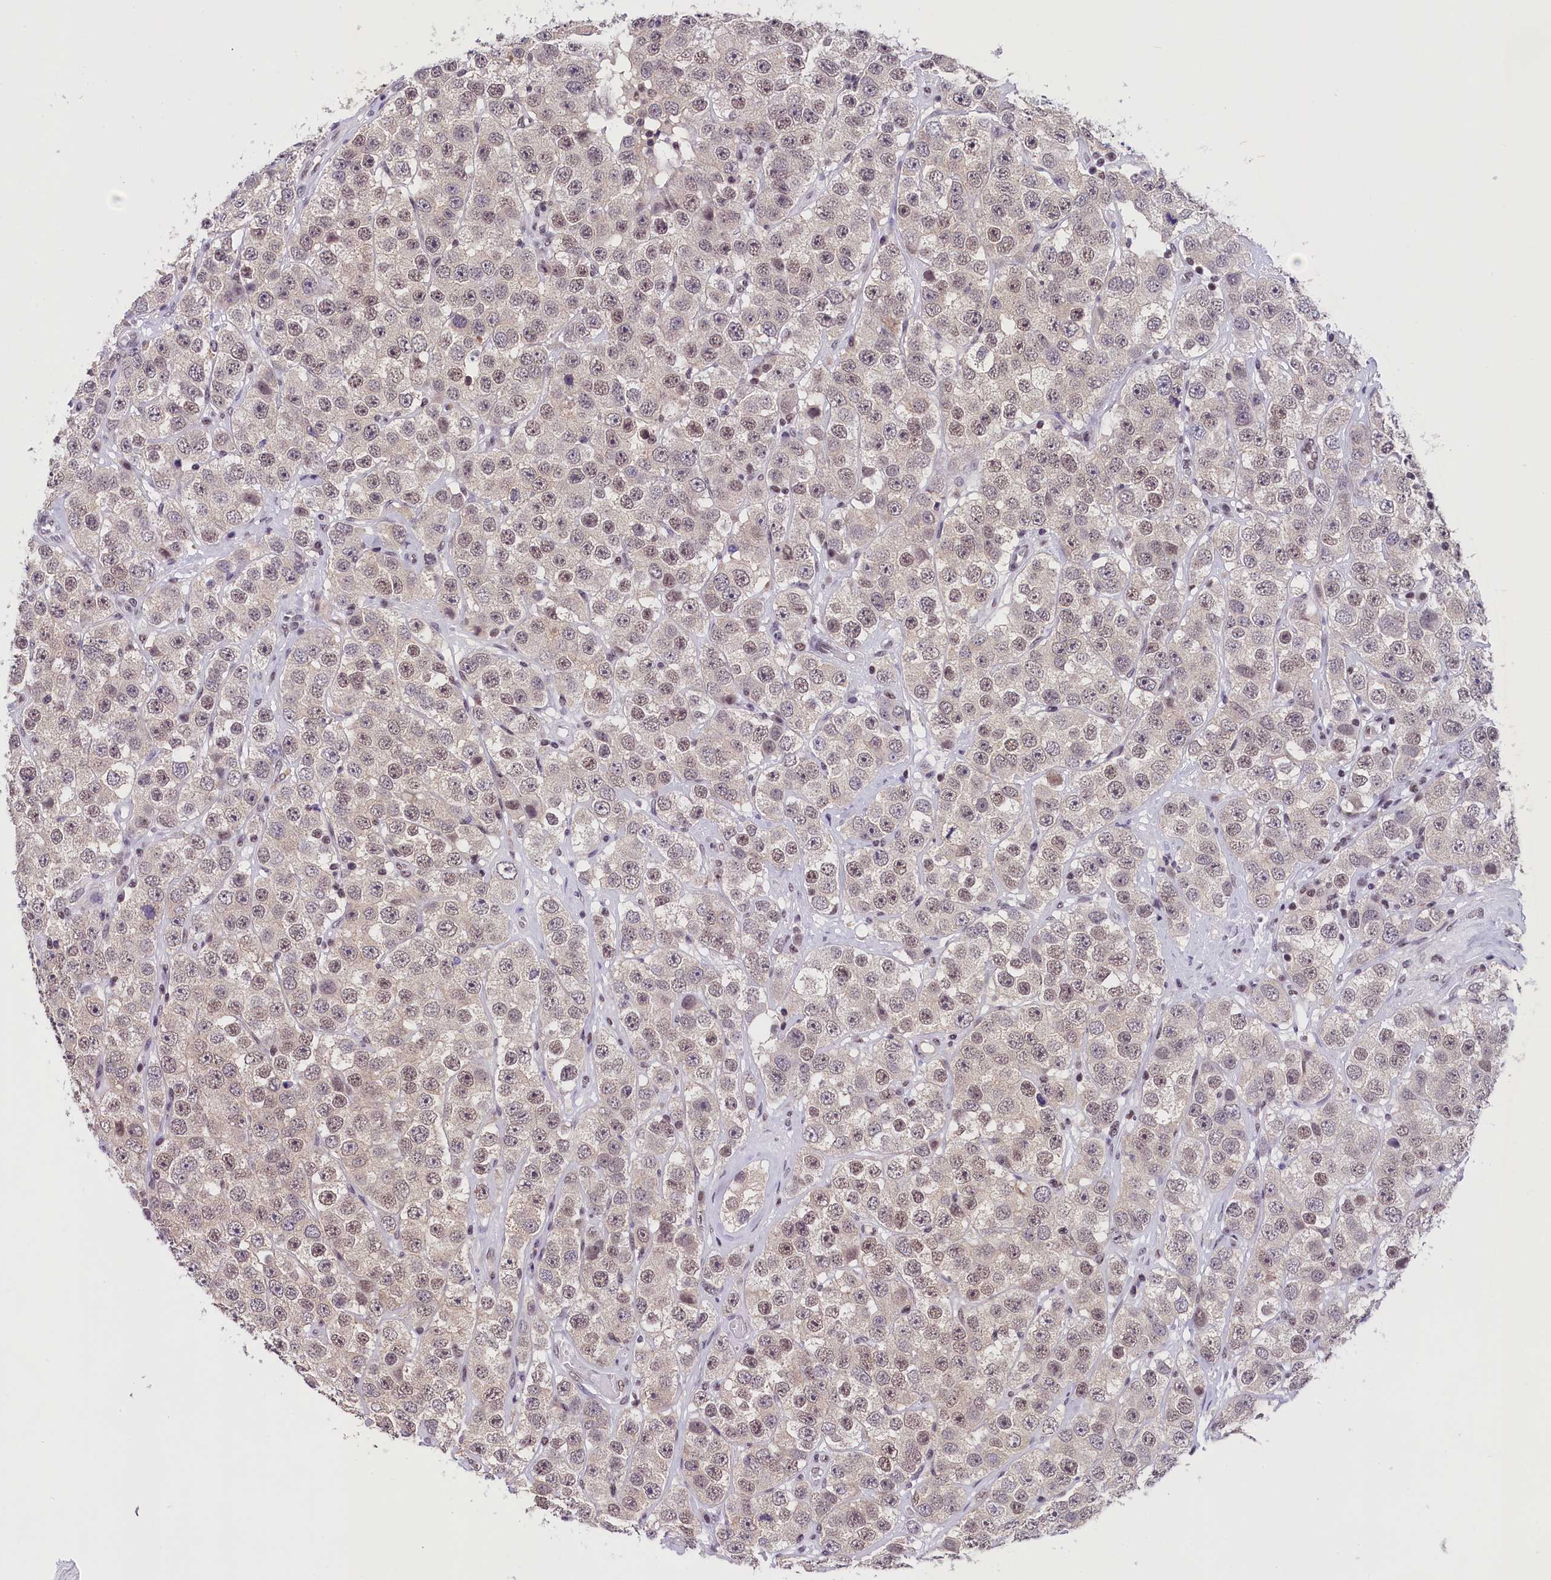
{"staining": {"intensity": "weak", "quantity": "25%-75%", "location": "nuclear"}, "tissue": "testis cancer", "cell_type": "Tumor cells", "image_type": "cancer", "snomed": [{"axis": "morphology", "description": "Seminoma, NOS"}, {"axis": "topography", "description": "Testis"}], "caption": "Immunohistochemistry photomicrograph of neoplastic tissue: testis seminoma stained using IHC demonstrates low levels of weak protein expression localized specifically in the nuclear of tumor cells, appearing as a nuclear brown color.", "gene": "ZC3H4", "patient": {"sex": "male", "age": 28}}